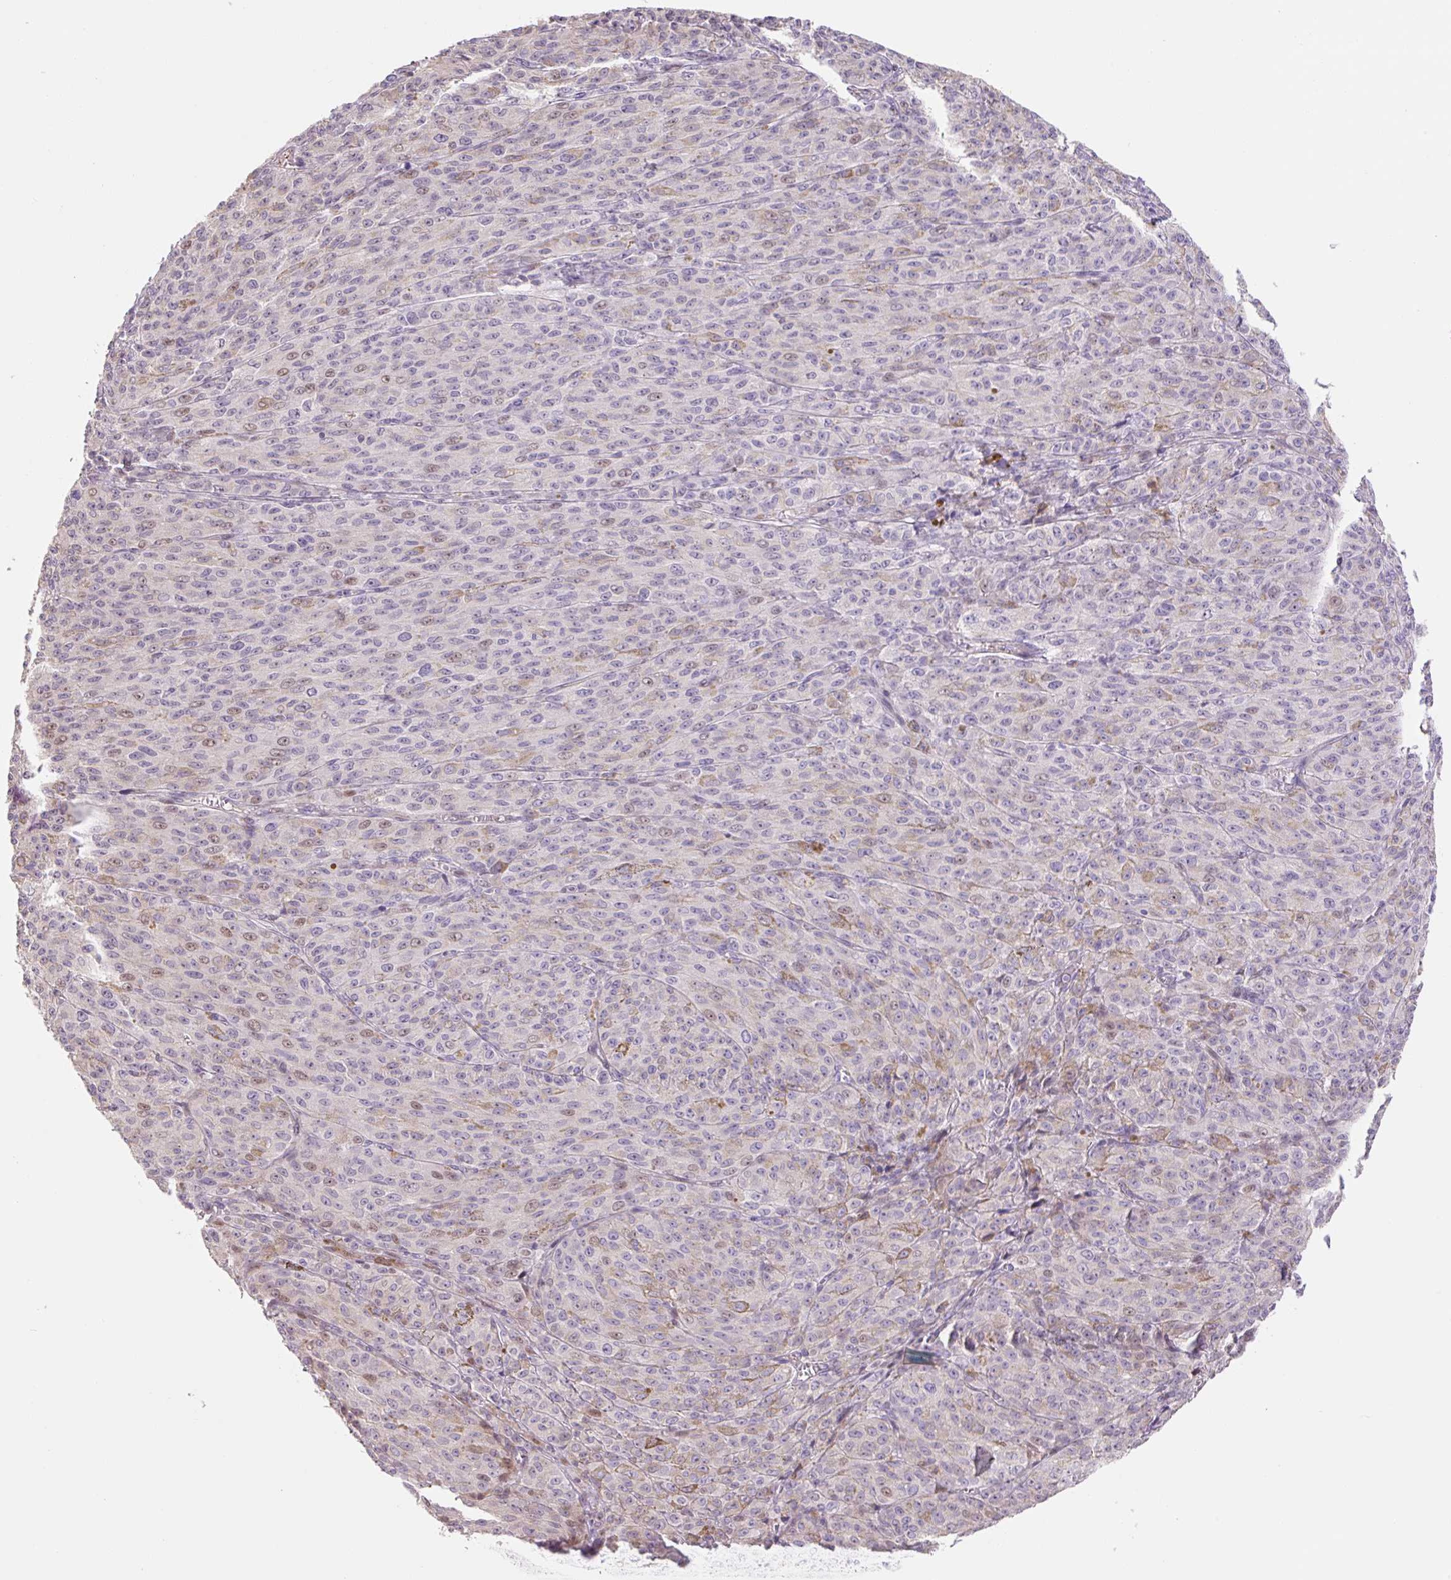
{"staining": {"intensity": "negative", "quantity": "none", "location": "none"}, "tissue": "melanoma", "cell_type": "Tumor cells", "image_type": "cancer", "snomed": [{"axis": "morphology", "description": "Malignant melanoma, NOS"}, {"axis": "topography", "description": "Skin"}], "caption": "A micrograph of melanoma stained for a protein demonstrates no brown staining in tumor cells.", "gene": "ZNF552", "patient": {"sex": "female", "age": 52}}